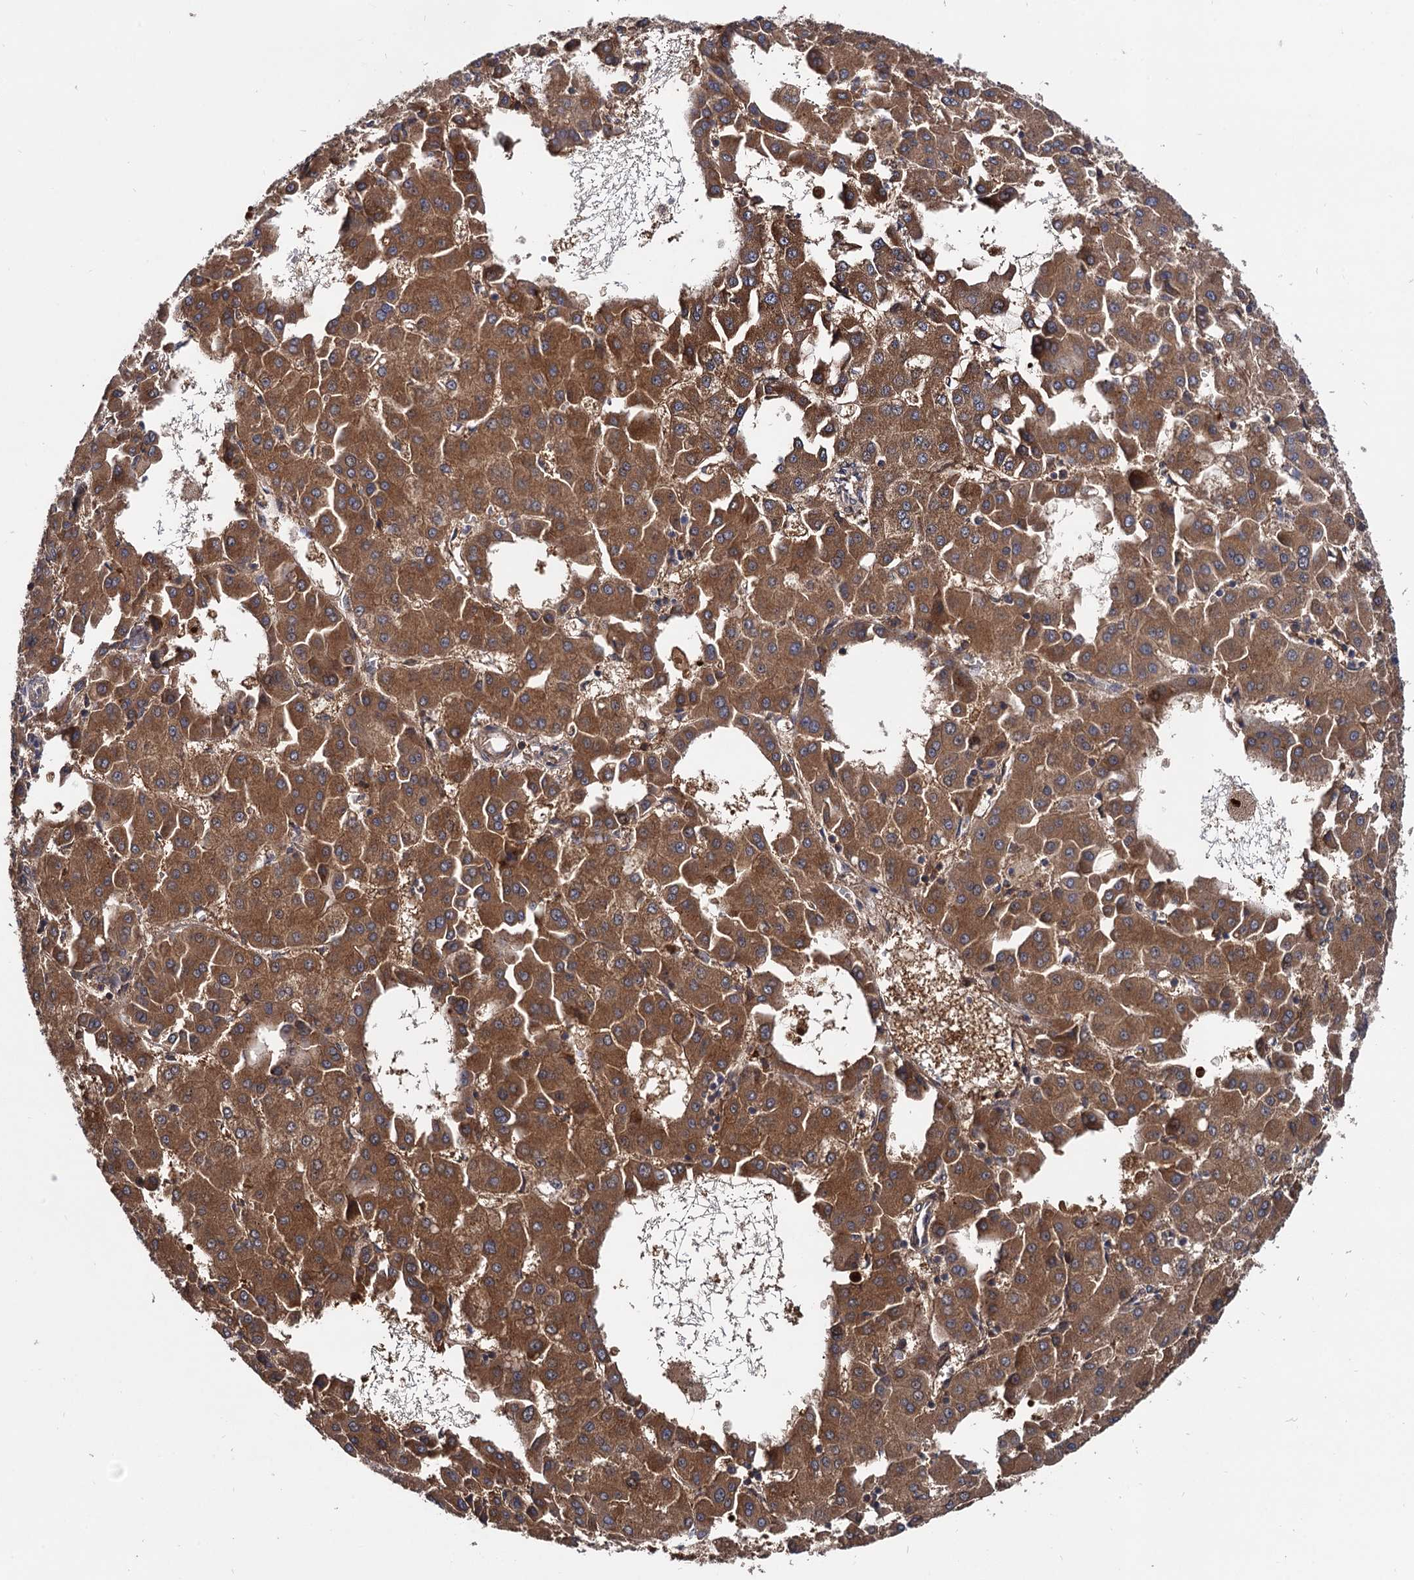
{"staining": {"intensity": "moderate", "quantity": ">75%", "location": "cytoplasmic/membranous"}, "tissue": "liver cancer", "cell_type": "Tumor cells", "image_type": "cancer", "snomed": [{"axis": "morphology", "description": "Carcinoma, Hepatocellular, NOS"}, {"axis": "topography", "description": "Liver"}], "caption": "Liver cancer was stained to show a protein in brown. There is medium levels of moderate cytoplasmic/membranous staining in approximately >75% of tumor cells.", "gene": "SELENOP", "patient": {"sex": "male", "age": 47}}